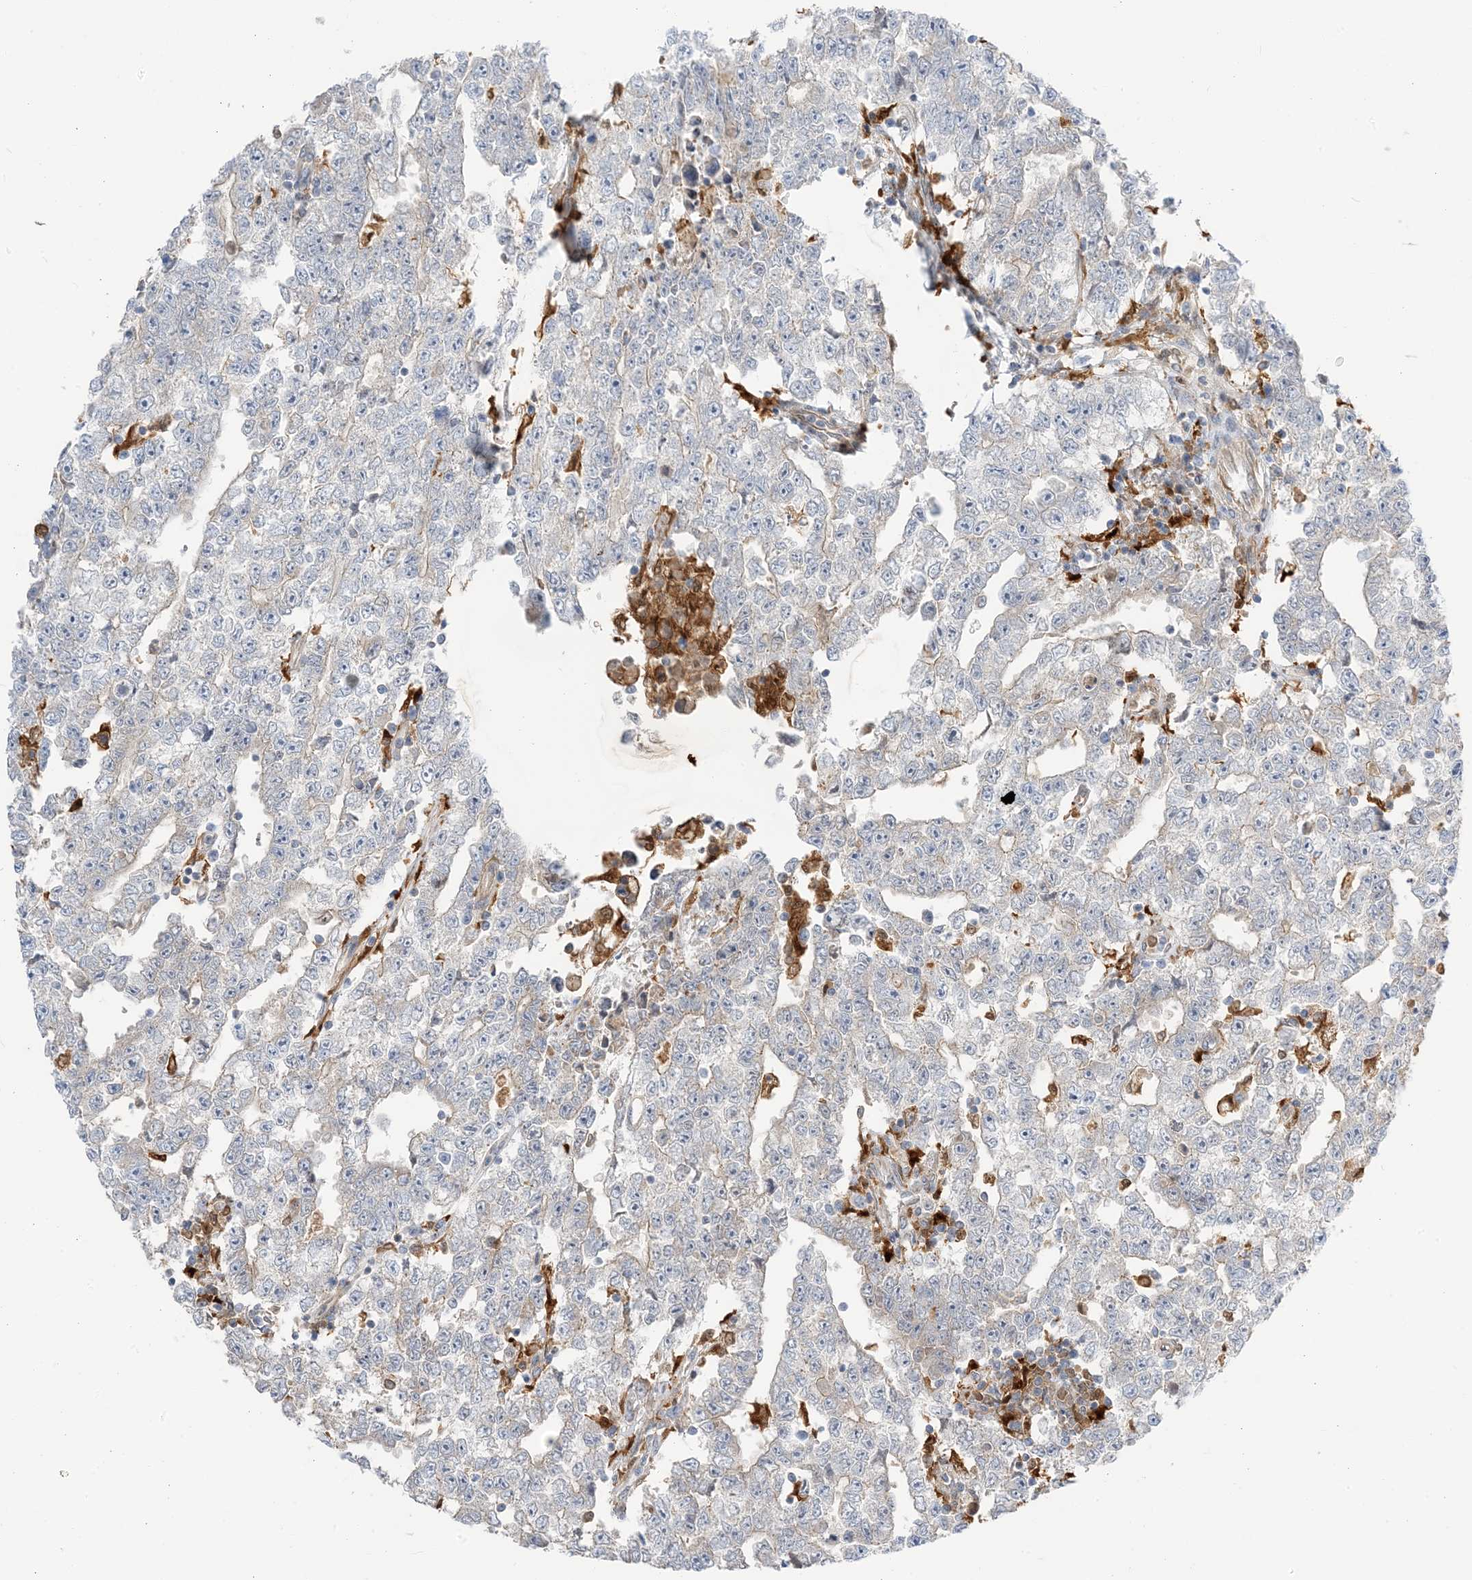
{"staining": {"intensity": "weak", "quantity": "<25%", "location": "cytoplasmic/membranous"}, "tissue": "testis cancer", "cell_type": "Tumor cells", "image_type": "cancer", "snomed": [{"axis": "morphology", "description": "Carcinoma, Embryonal, NOS"}, {"axis": "topography", "description": "Testis"}], "caption": "Immunohistochemistry of human testis cancer (embryonal carcinoma) reveals no positivity in tumor cells.", "gene": "NAGK", "patient": {"sex": "male", "age": 25}}